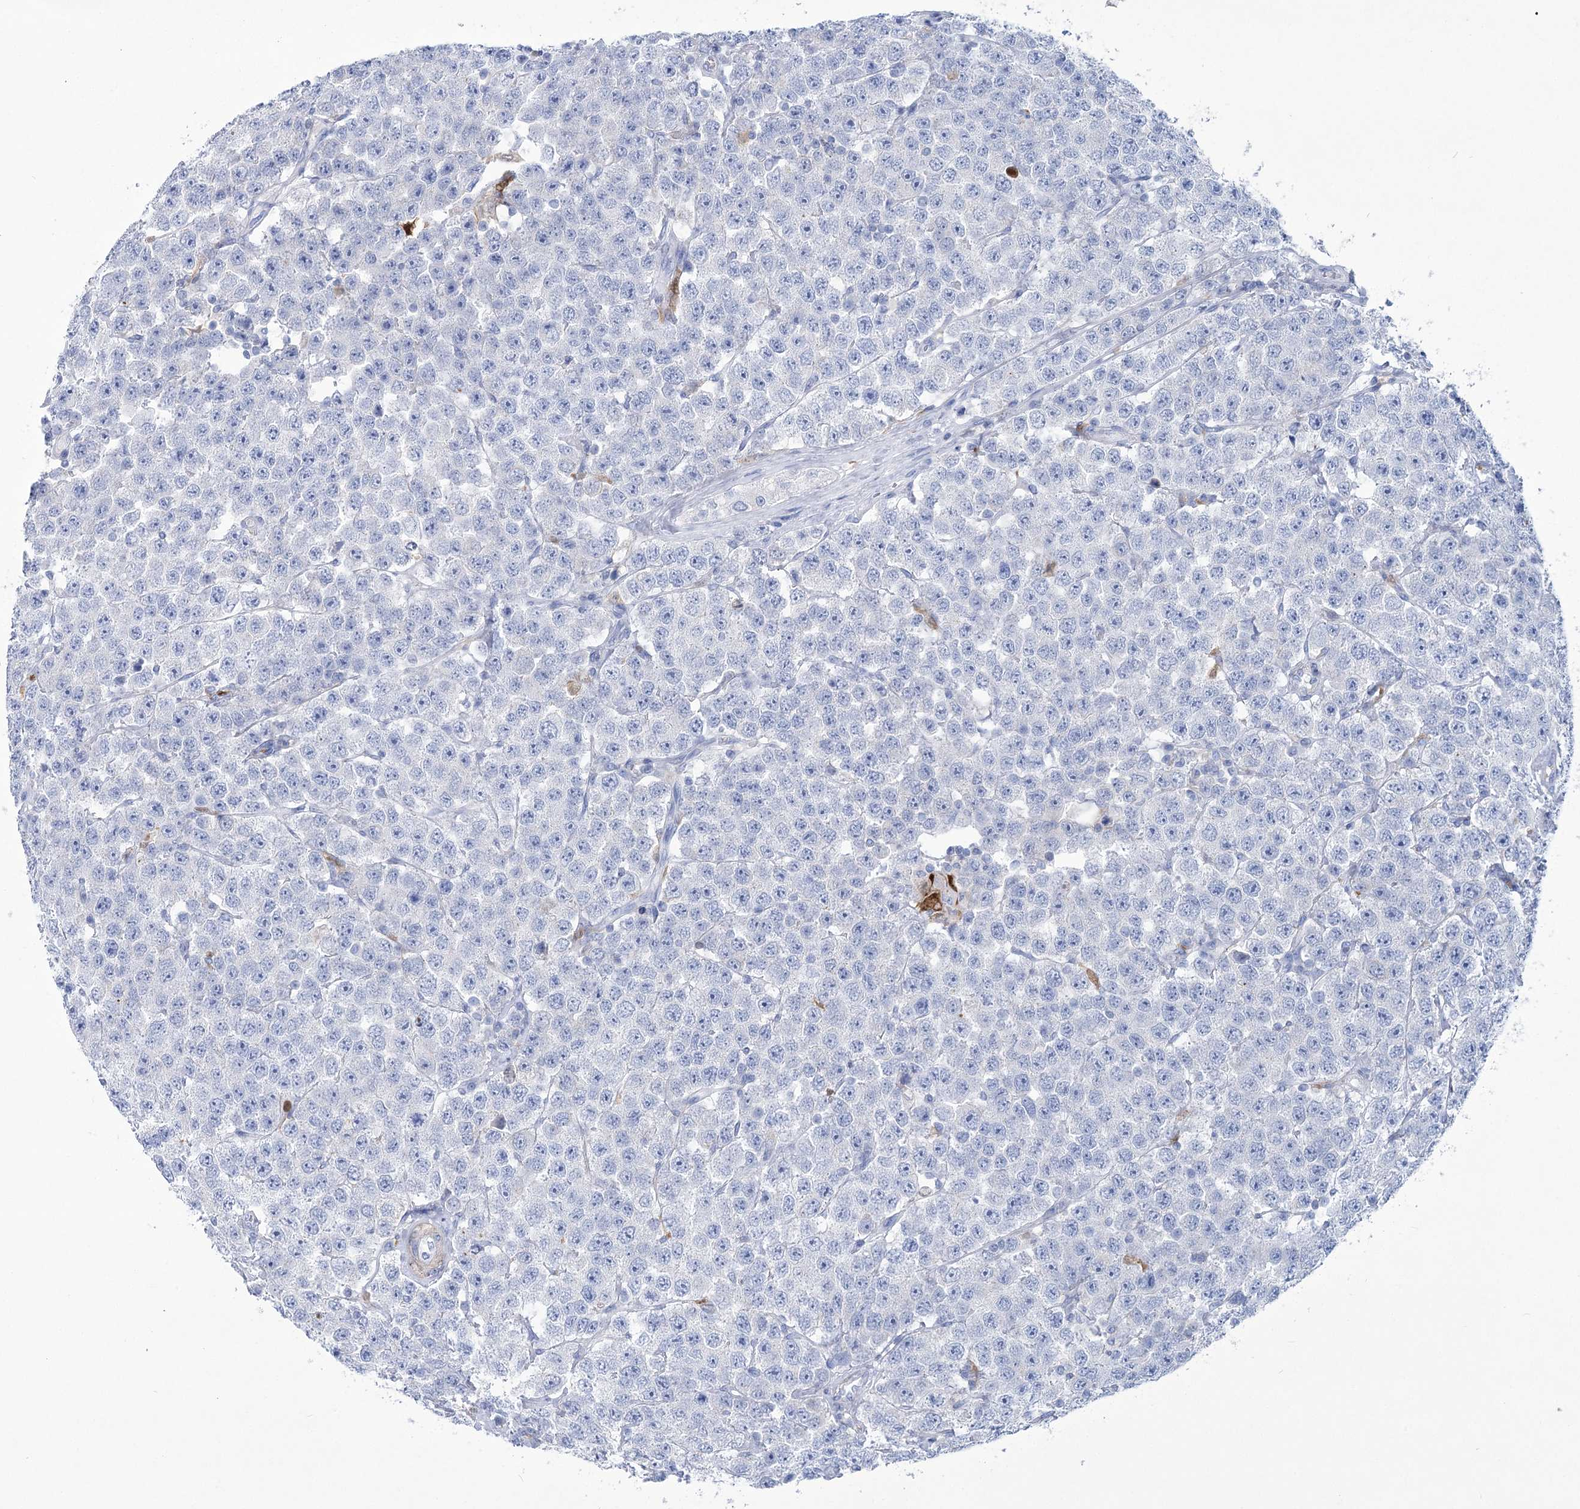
{"staining": {"intensity": "negative", "quantity": "none", "location": "none"}, "tissue": "testis cancer", "cell_type": "Tumor cells", "image_type": "cancer", "snomed": [{"axis": "morphology", "description": "Seminoma, NOS"}, {"axis": "topography", "description": "Testis"}], "caption": "This is an IHC micrograph of human testis cancer. There is no expression in tumor cells.", "gene": "PCDHA1", "patient": {"sex": "male", "age": 28}}